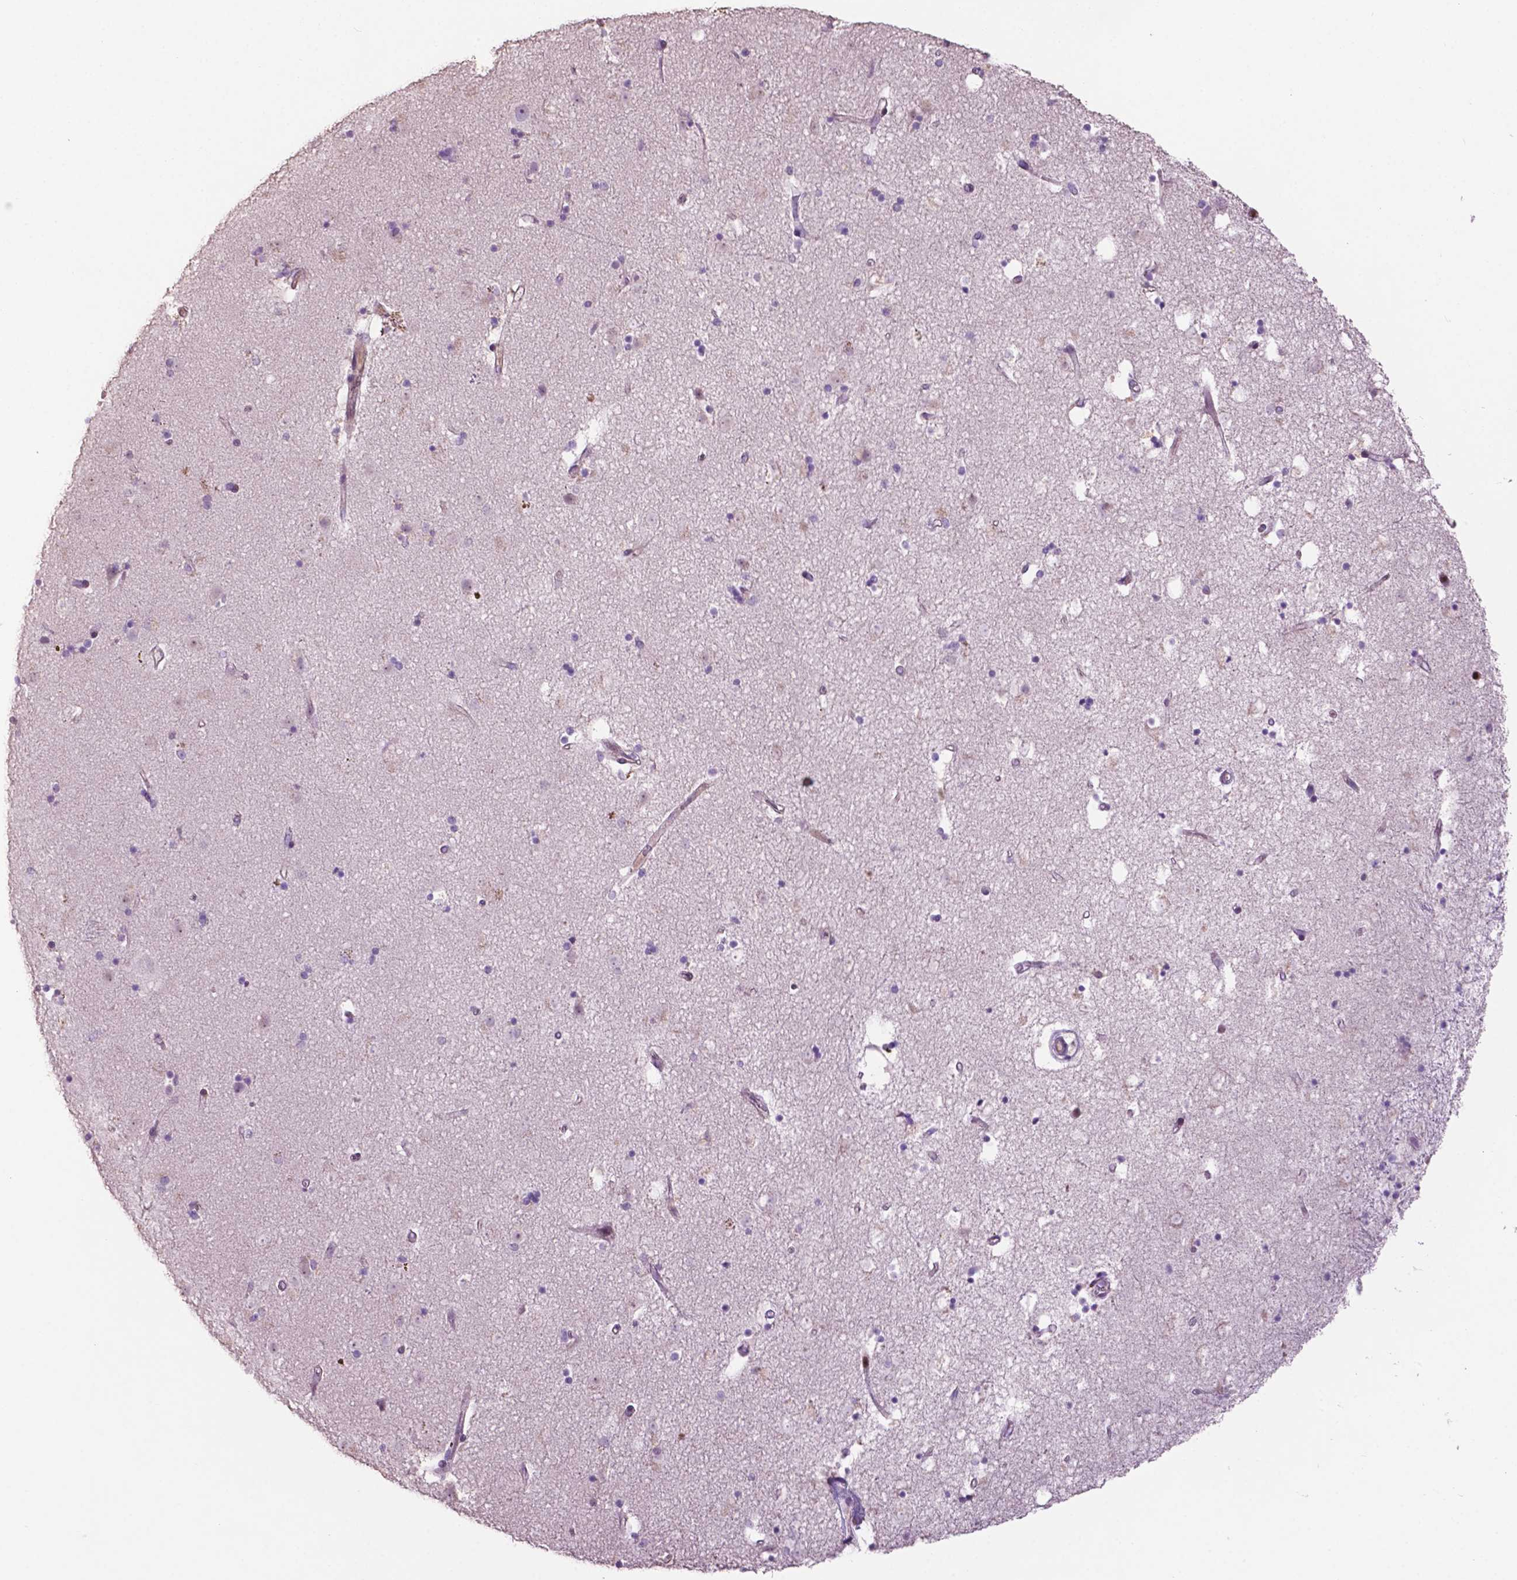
{"staining": {"intensity": "negative", "quantity": "none", "location": "none"}, "tissue": "caudate", "cell_type": "Glial cells", "image_type": "normal", "snomed": [{"axis": "morphology", "description": "Normal tissue, NOS"}, {"axis": "topography", "description": "Lateral ventricle wall"}], "caption": "This image is of benign caudate stained with immunohistochemistry to label a protein in brown with the nuclei are counter-stained blue. There is no staining in glial cells. (Stains: DAB IHC with hematoxylin counter stain, Microscopy: brightfield microscopy at high magnification).", "gene": "TBC1D10C", "patient": {"sex": "female", "age": 71}}